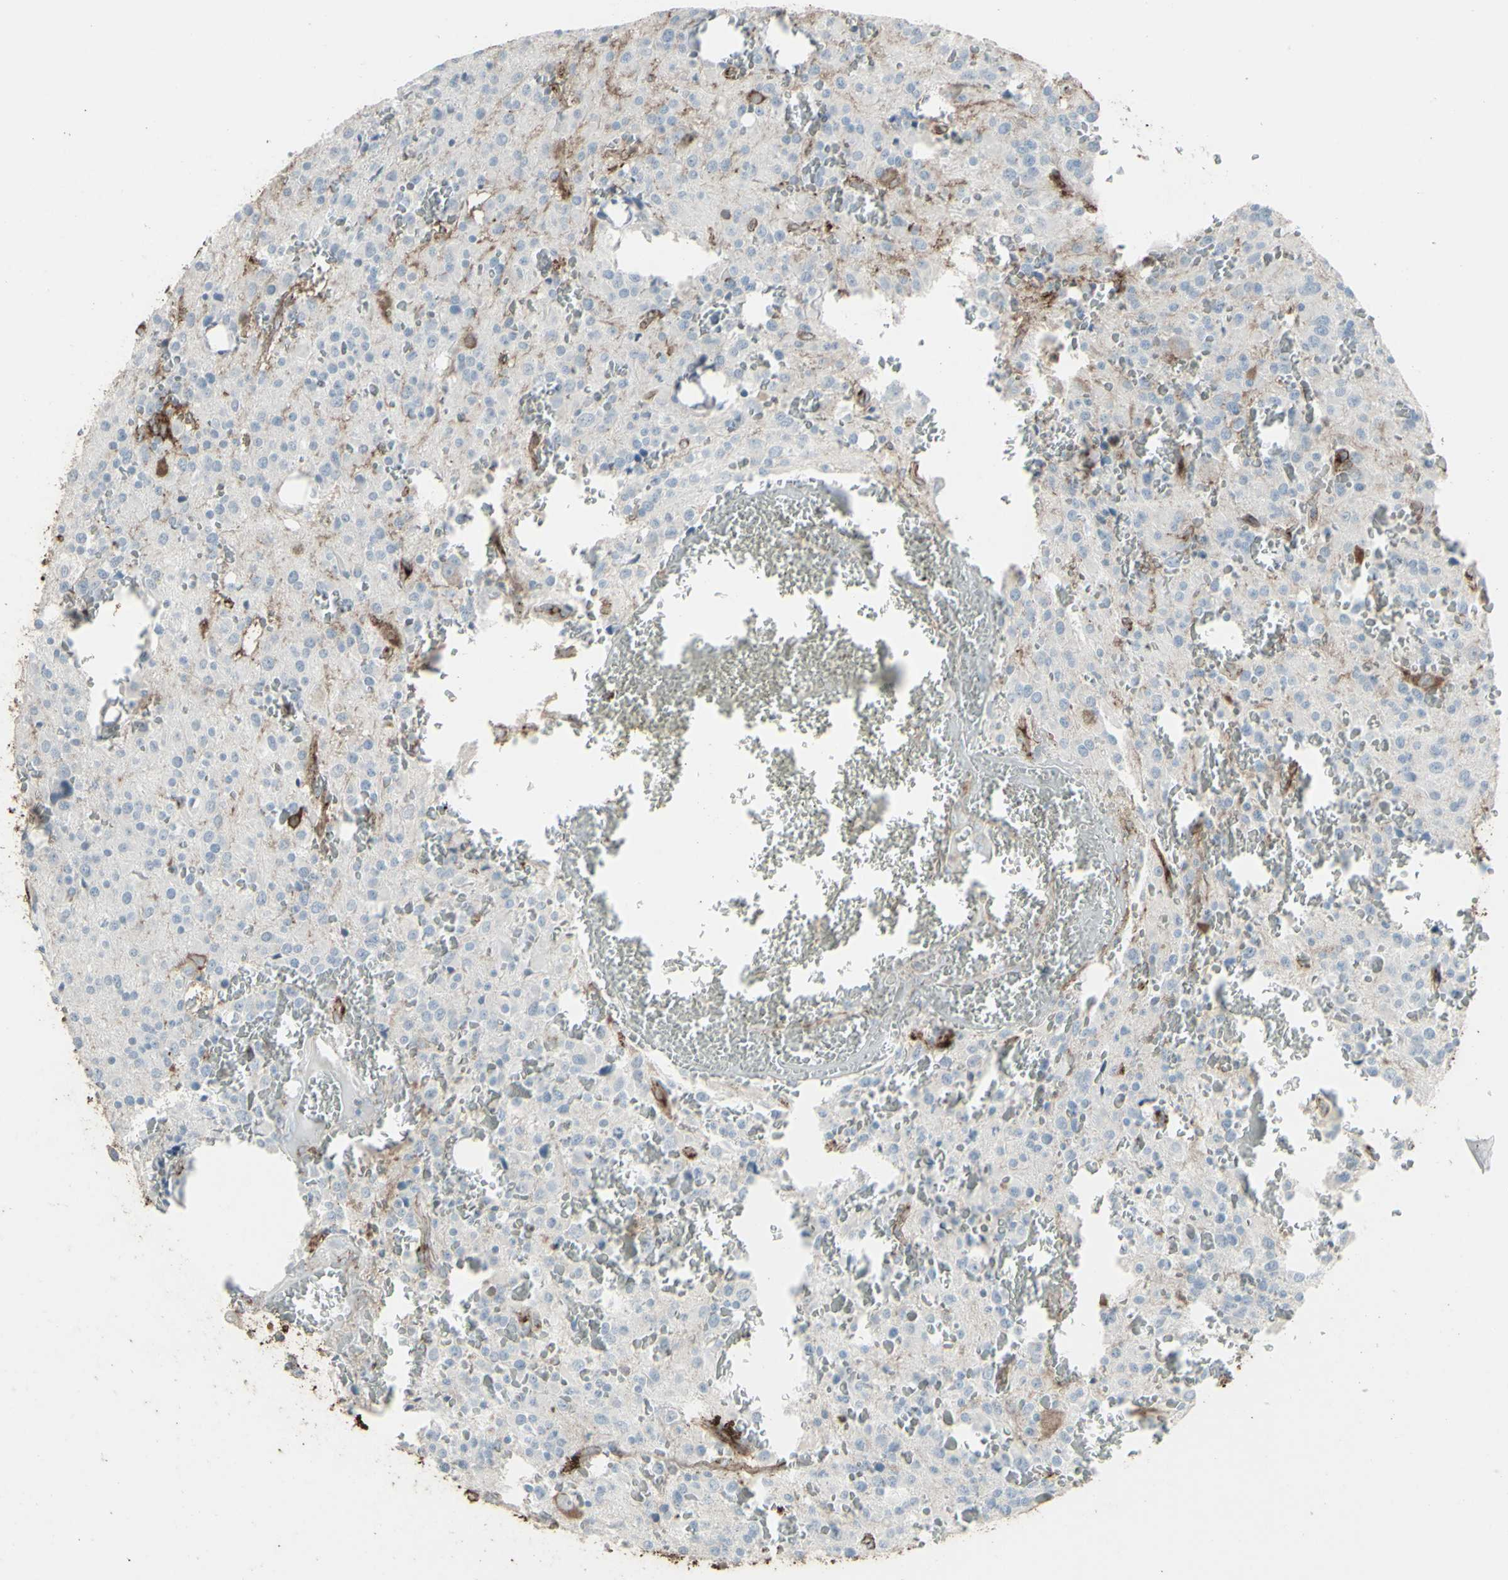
{"staining": {"intensity": "moderate", "quantity": "<25%", "location": "cytoplasmic/membranous"}, "tissue": "glioma", "cell_type": "Tumor cells", "image_type": "cancer", "snomed": [{"axis": "morphology", "description": "Glioma, malignant, Low grade"}, {"axis": "topography", "description": "Brain"}], "caption": "Immunohistochemical staining of human glioma displays moderate cytoplasmic/membranous protein staining in approximately <25% of tumor cells.", "gene": "GJA1", "patient": {"sex": "male", "age": 58}}